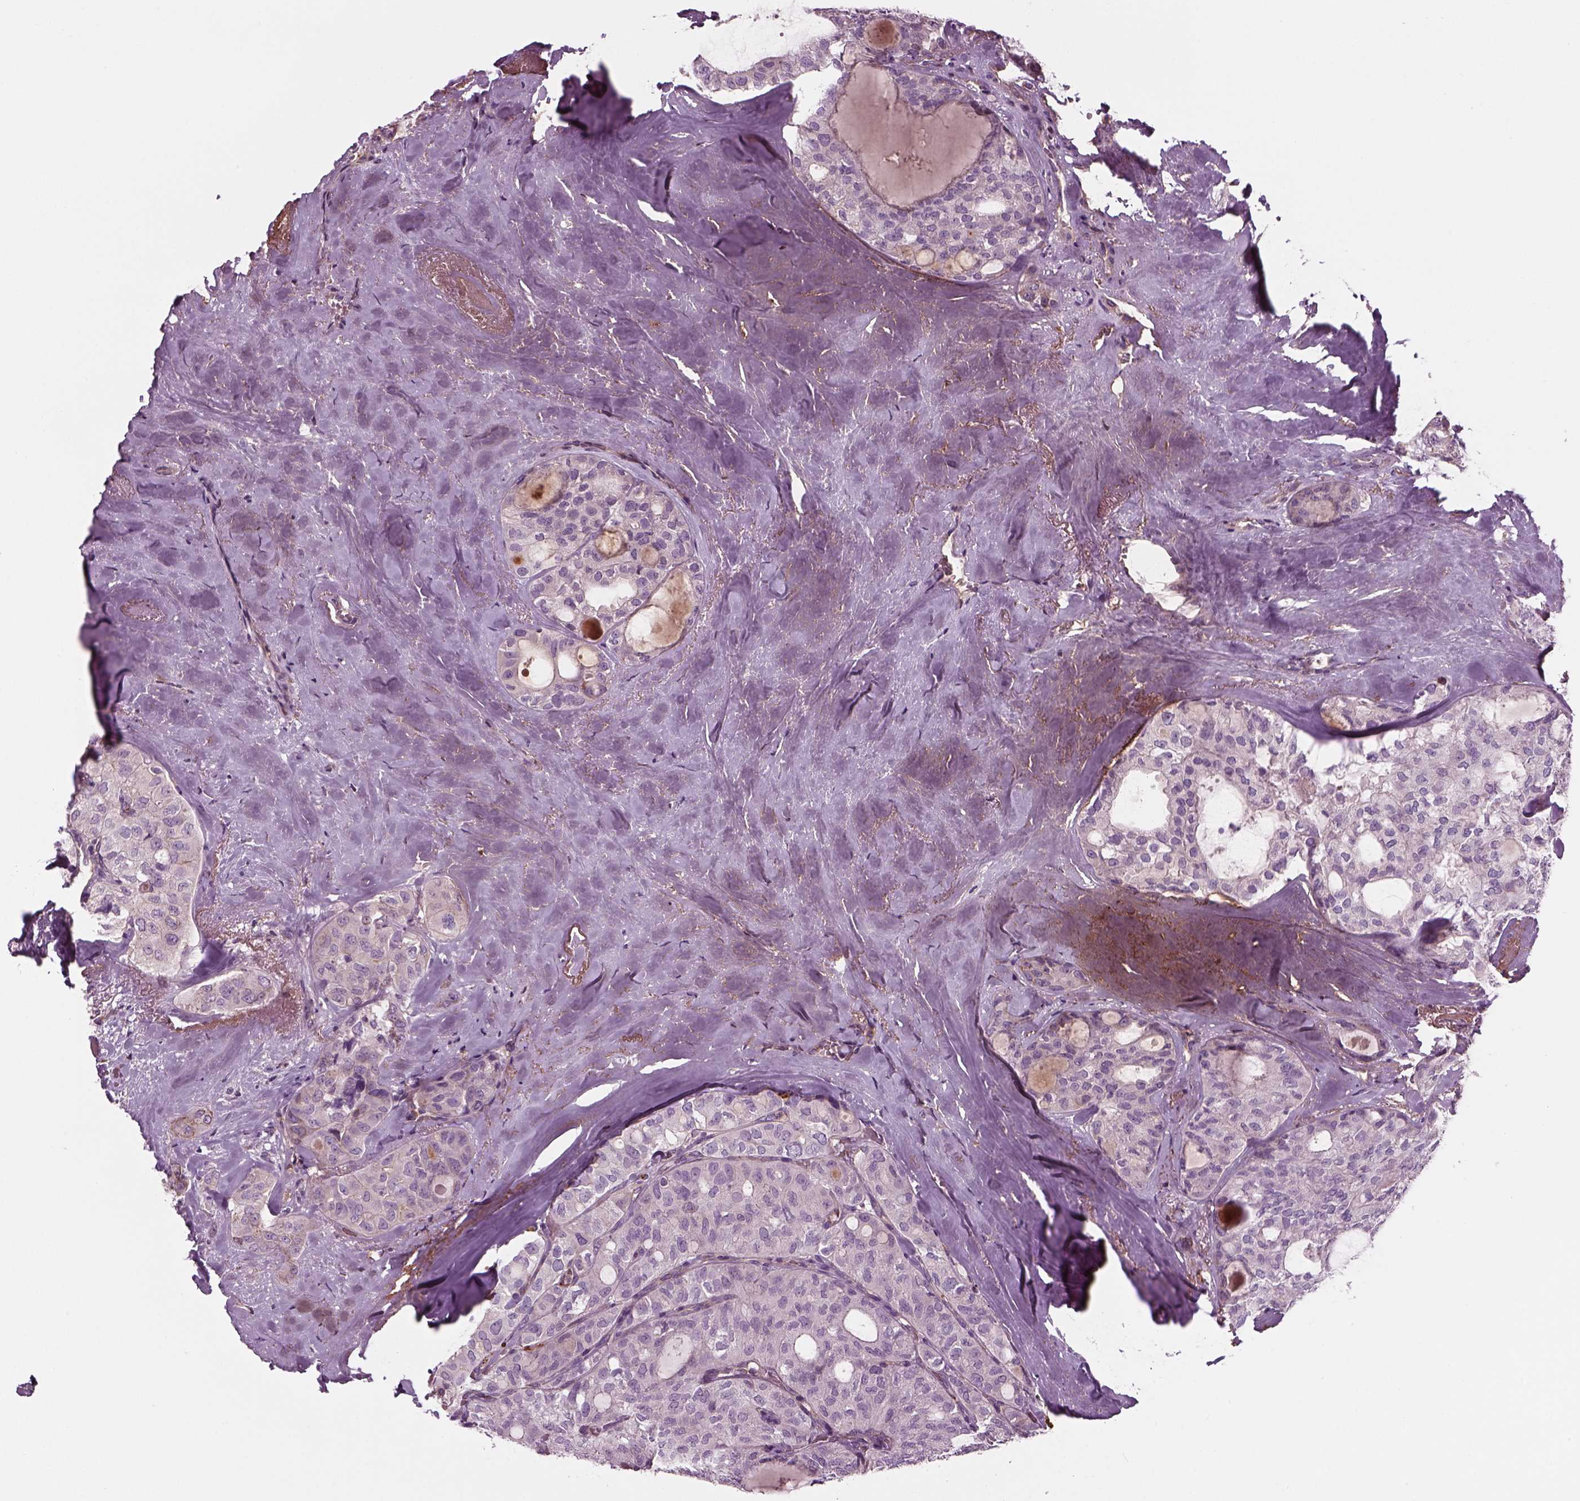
{"staining": {"intensity": "weak", "quantity": ">75%", "location": "cytoplasmic/membranous"}, "tissue": "thyroid cancer", "cell_type": "Tumor cells", "image_type": "cancer", "snomed": [{"axis": "morphology", "description": "Follicular adenoma carcinoma, NOS"}, {"axis": "topography", "description": "Thyroid gland"}], "caption": "The micrograph shows staining of thyroid cancer (follicular adenoma carcinoma), revealing weak cytoplasmic/membranous protein positivity (brown color) within tumor cells.", "gene": "SLC2A3", "patient": {"sex": "male", "age": 75}}